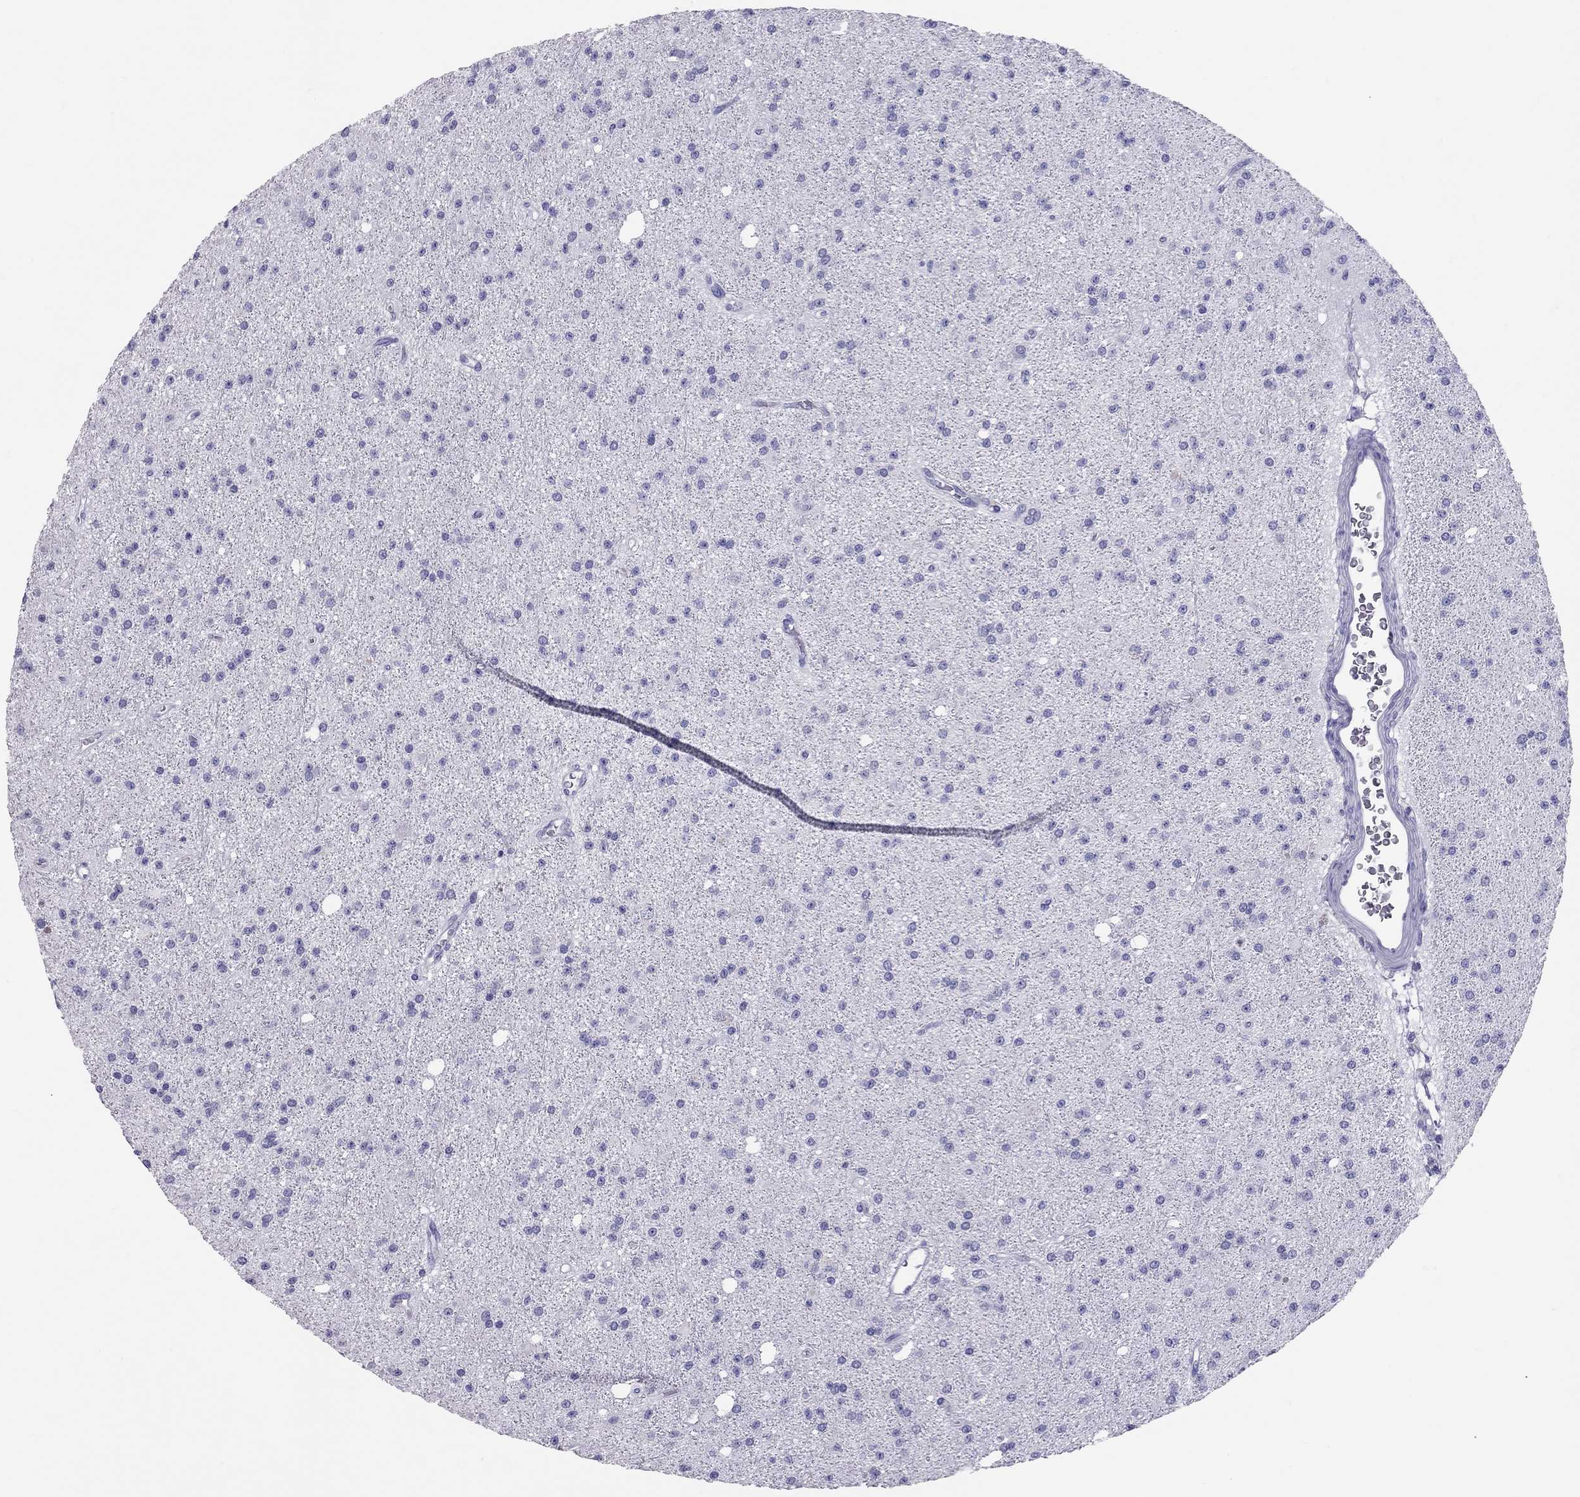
{"staining": {"intensity": "negative", "quantity": "none", "location": "none"}, "tissue": "glioma", "cell_type": "Tumor cells", "image_type": "cancer", "snomed": [{"axis": "morphology", "description": "Glioma, malignant, Low grade"}, {"axis": "topography", "description": "Brain"}], "caption": "Glioma stained for a protein using immunohistochemistry (IHC) reveals no staining tumor cells.", "gene": "PSMB11", "patient": {"sex": "male", "age": 27}}